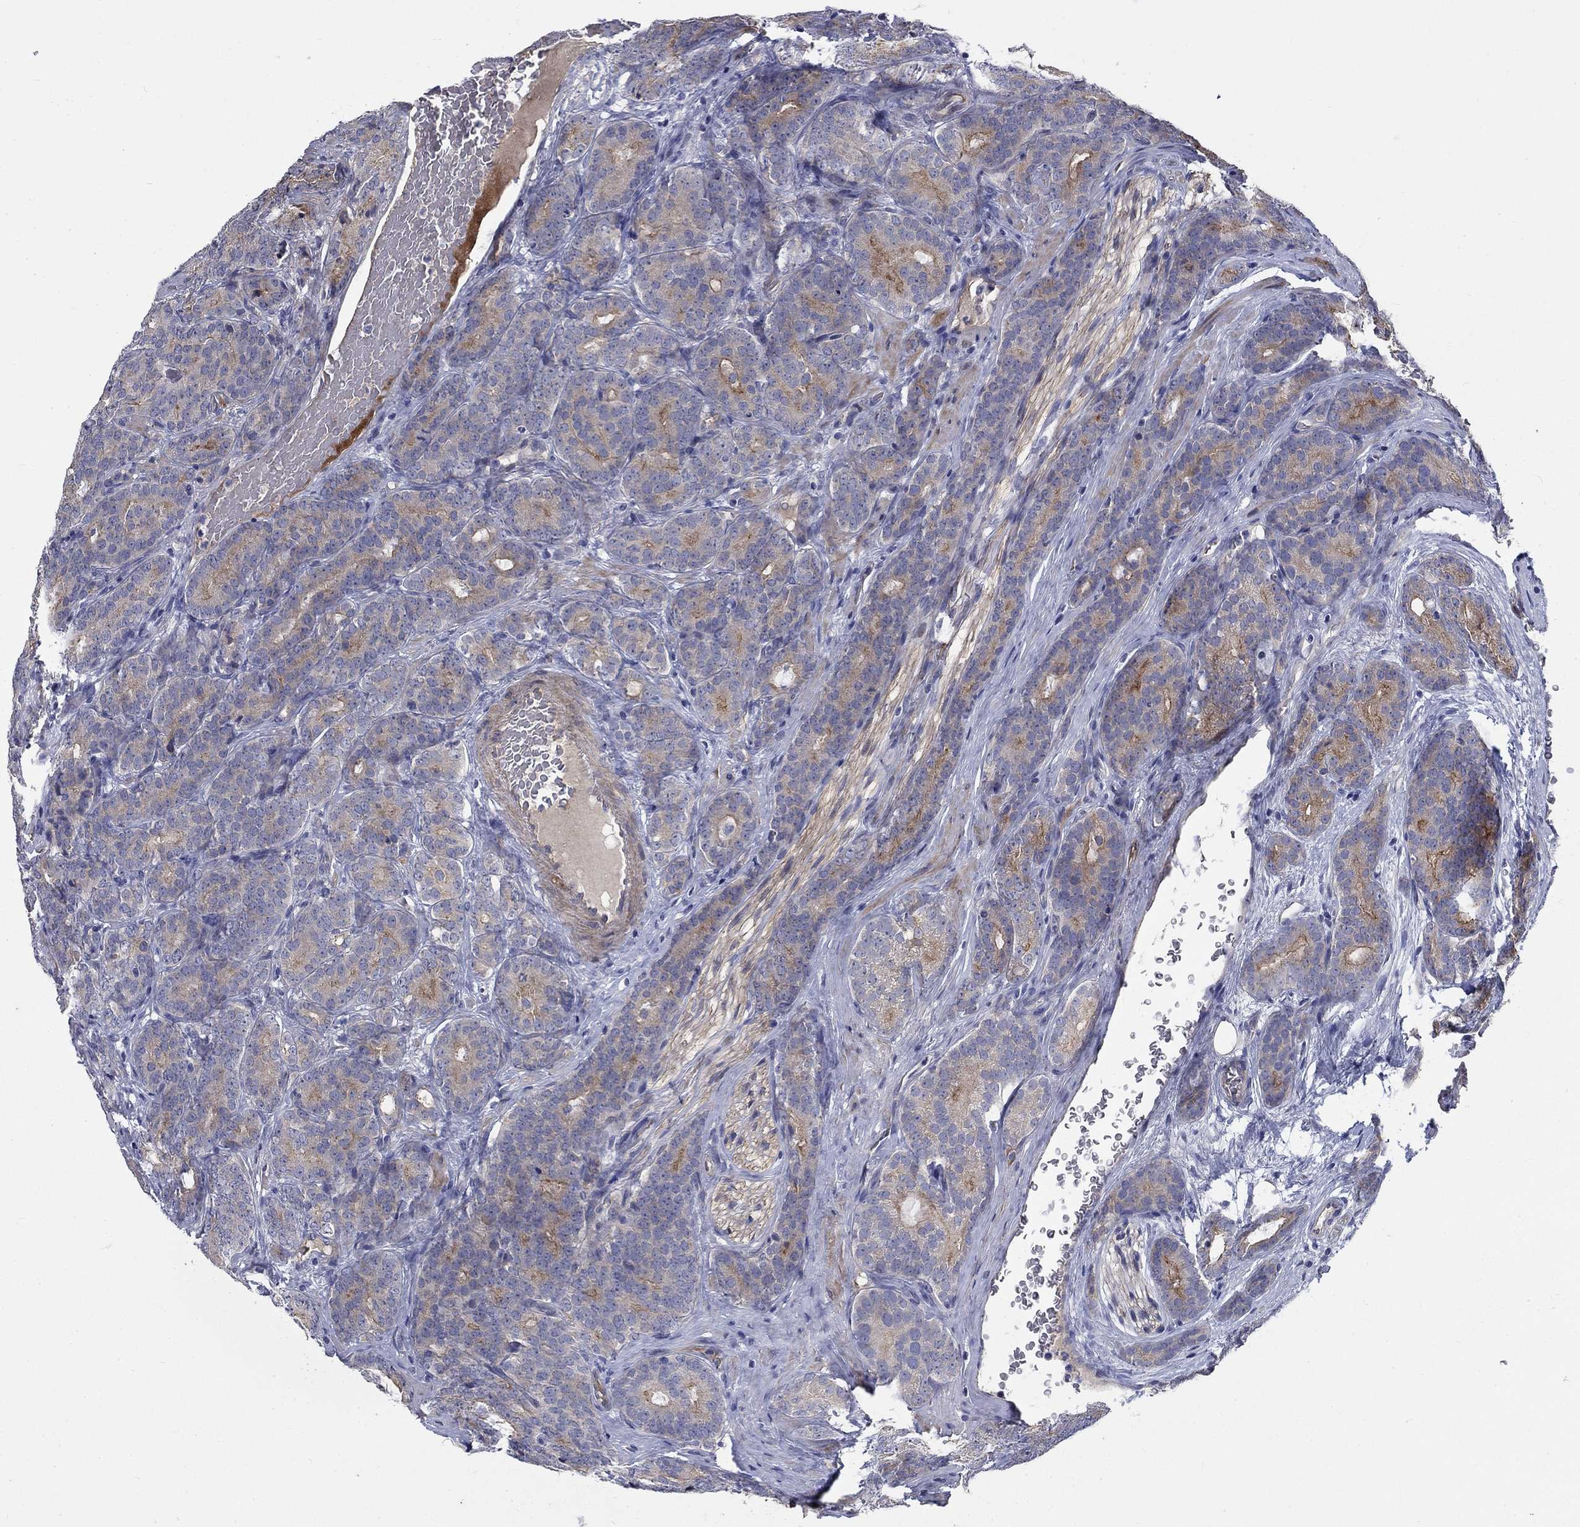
{"staining": {"intensity": "moderate", "quantity": "<25%", "location": "cytoplasmic/membranous"}, "tissue": "prostate cancer", "cell_type": "Tumor cells", "image_type": "cancer", "snomed": [{"axis": "morphology", "description": "Adenocarcinoma, NOS"}, {"axis": "topography", "description": "Prostate"}], "caption": "Immunohistochemical staining of human prostate cancer reveals low levels of moderate cytoplasmic/membranous staining in about <25% of tumor cells.", "gene": "SLC1A1", "patient": {"sex": "male", "age": 71}}